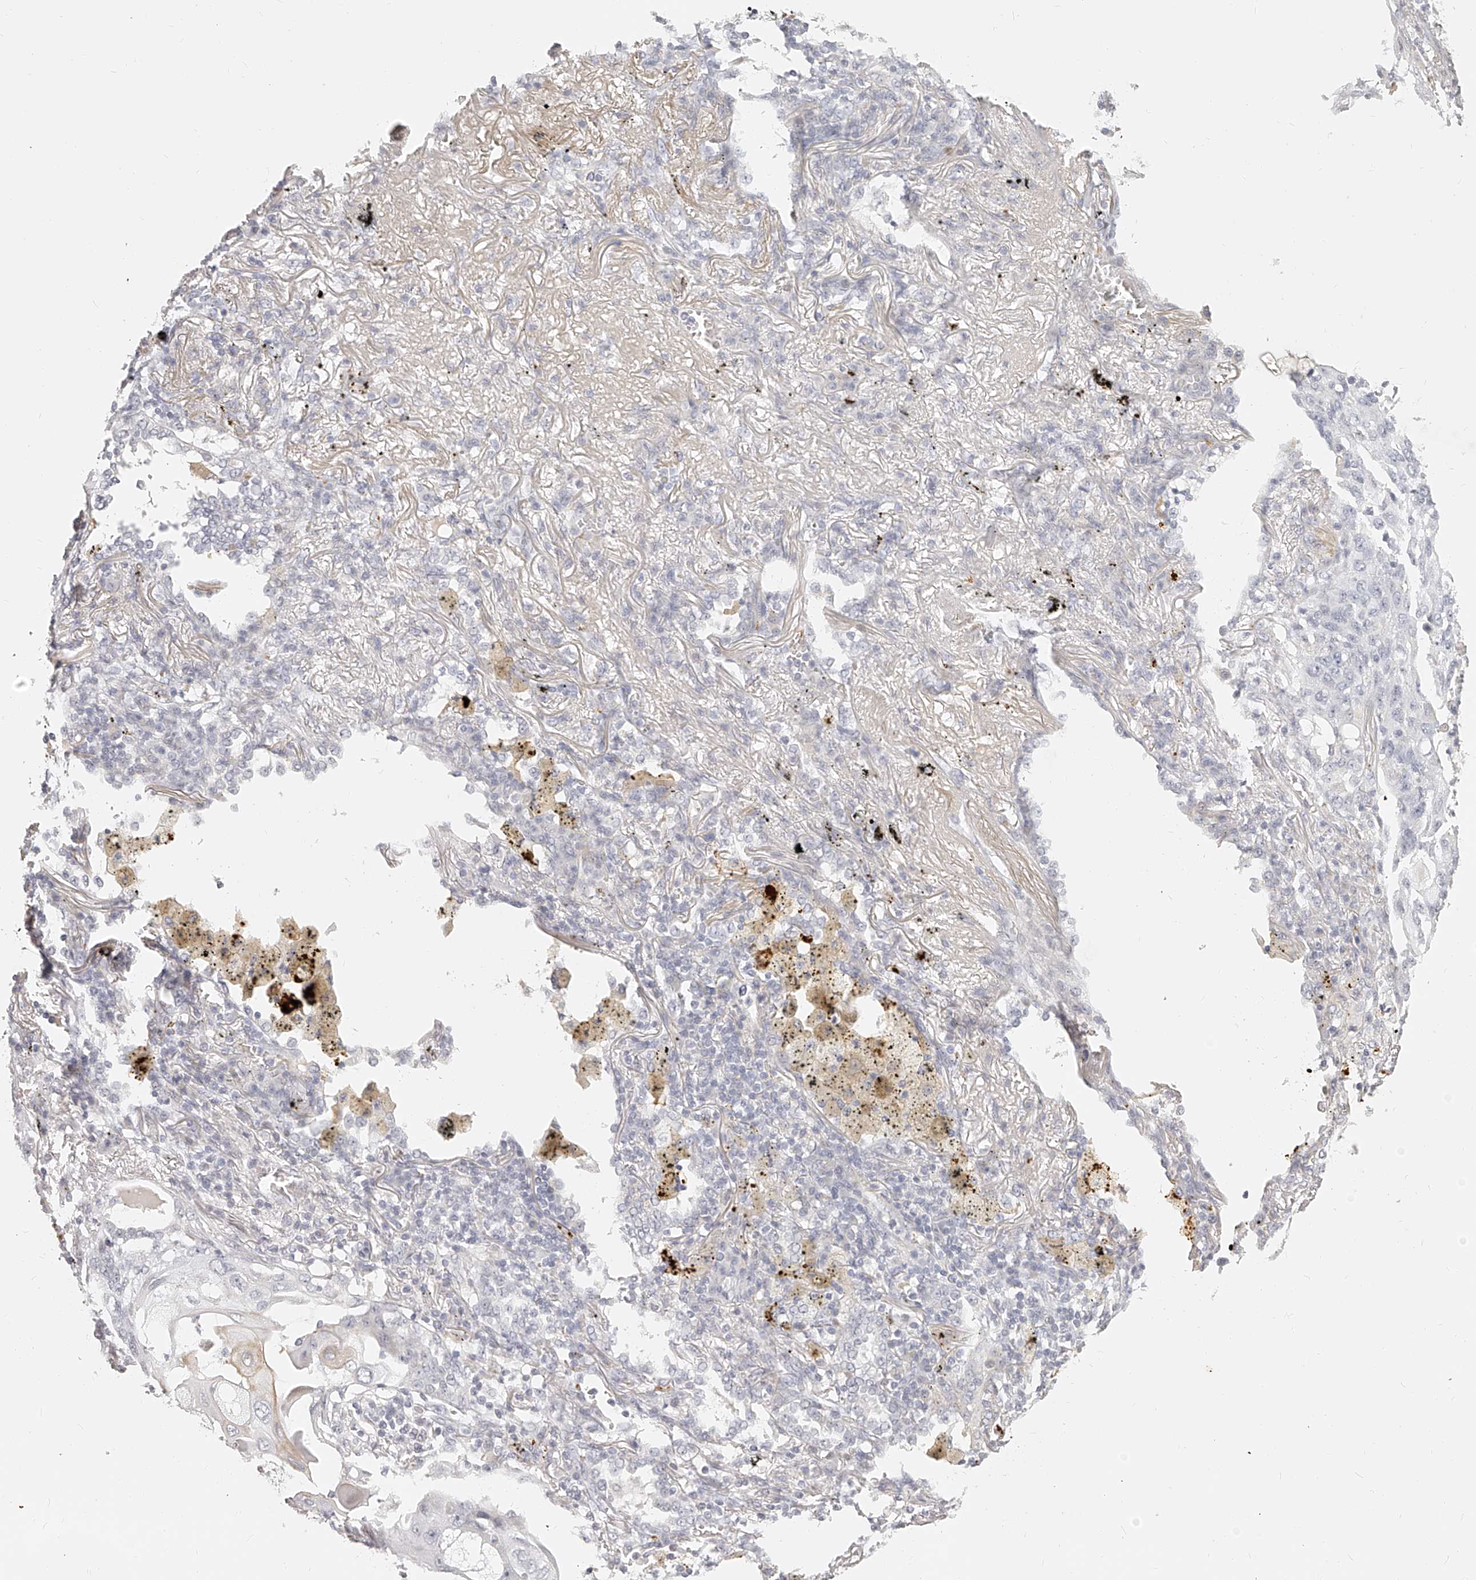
{"staining": {"intensity": "negative", "quantity": "none", "location": "none"}, "tissue": "lung cancer", "cell_type": "Tumor cells", "image_type": "cancer", "snomed": [{"axis": "morphology", "description": "Squamous cell carcinoma, NOS"}, {"axis": "topography", "description": "Lung"}], "caption": "Immunohistochemistry (IHC) of human lung cancer (squamous cell carcinoma) reveals no expression in tumor cells.", "gene": "ITGB3", "patient": {"sex": "female", "age": 63}}